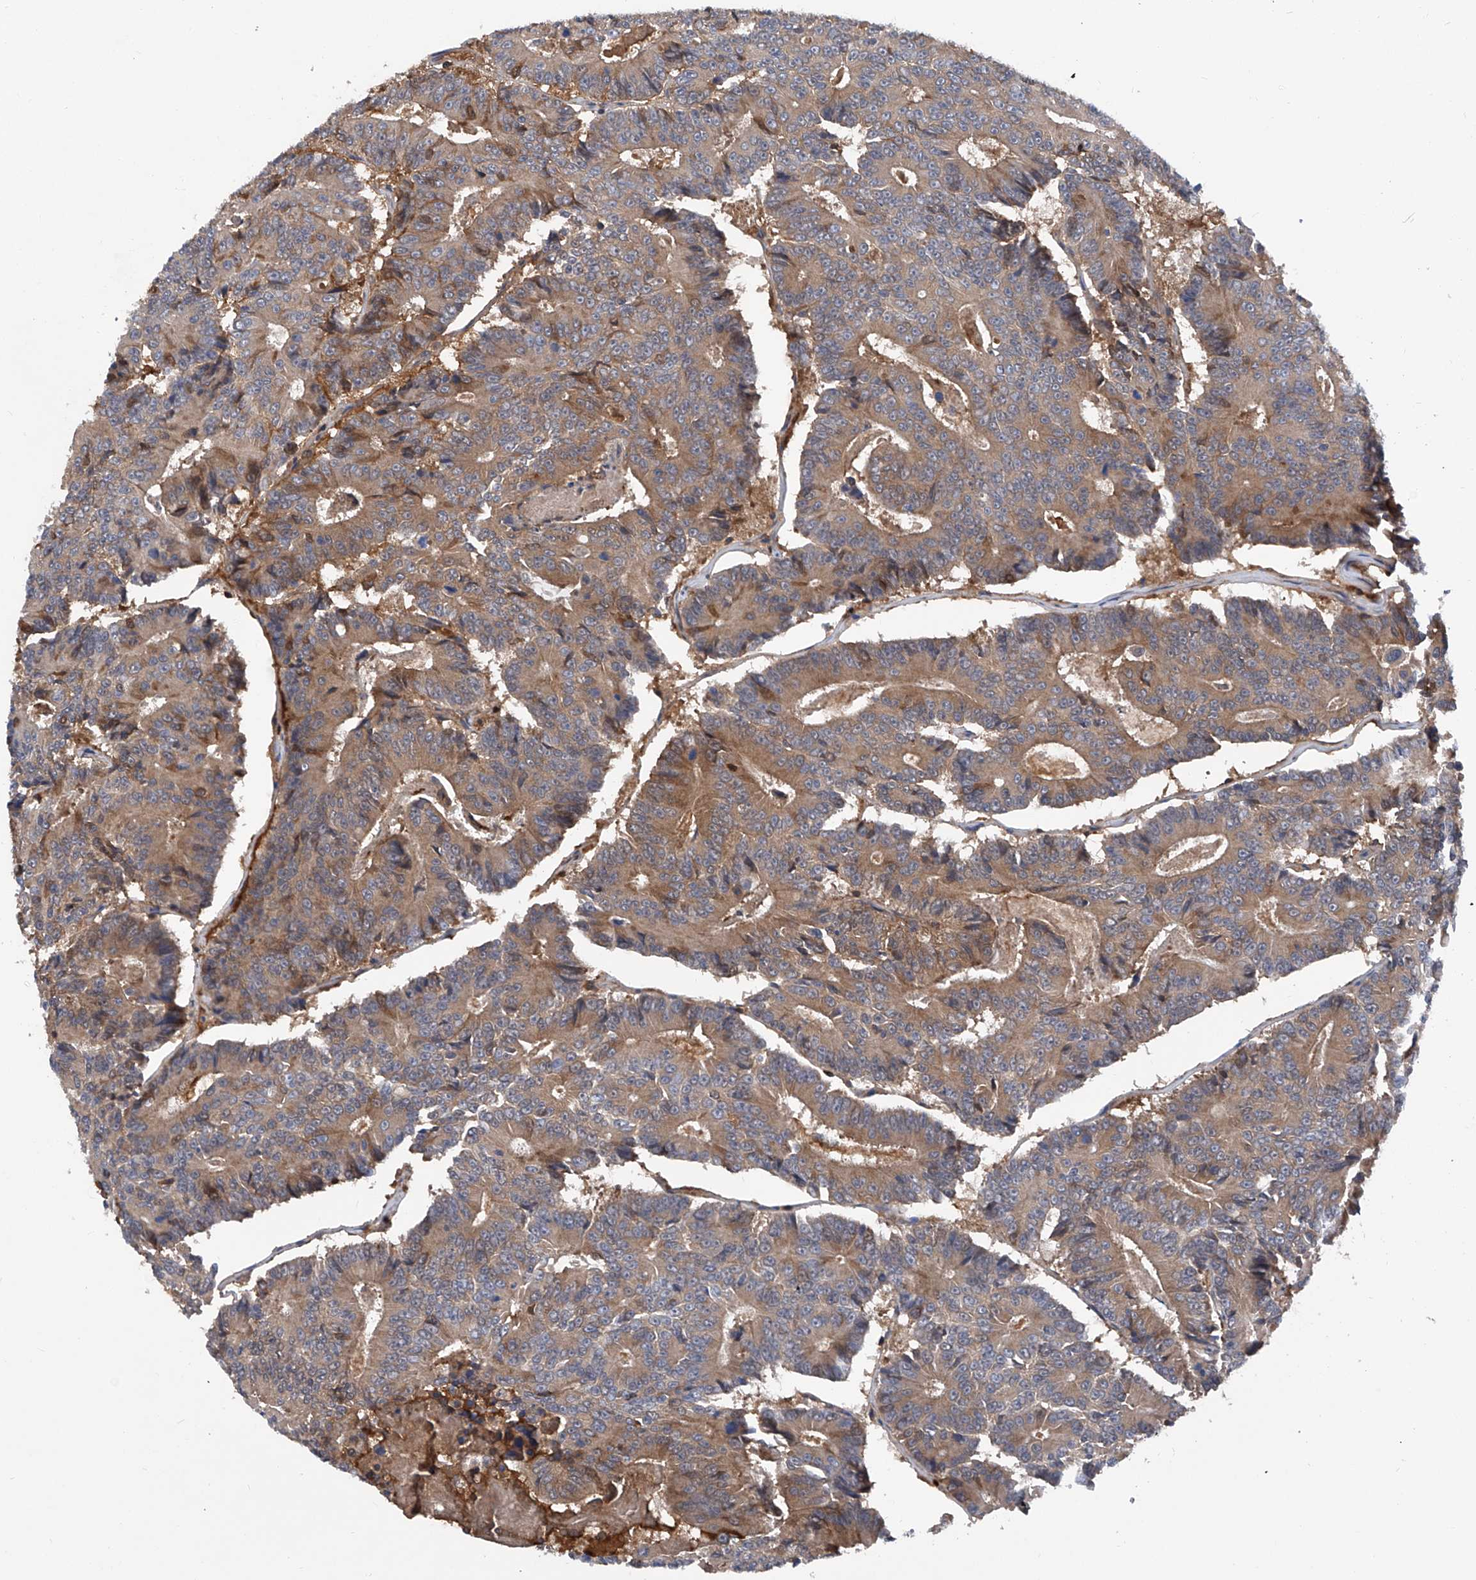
{"staining": {"intensity": "moderate", "quantity": ">75%", "location": "cytoplasmic/membranous"}, "tissue": "colorectal cancer", "cell_type": "Tumor cells", "image_type": "cancer", "snomed": [{"axis": "morphology", "description": "Adenocarcinoma, NOS"}, {"axis": "topography", "description": "Colon"}], "caption": "The photomicrograph exhibits staining of adenocarcinoma (colorectal), revealing moderate cytoplasmic/membranous protein positivity (brown color) within tumor cells.", "gene": "ASCC3", "patient": {"sex": "male", "age": 83}}